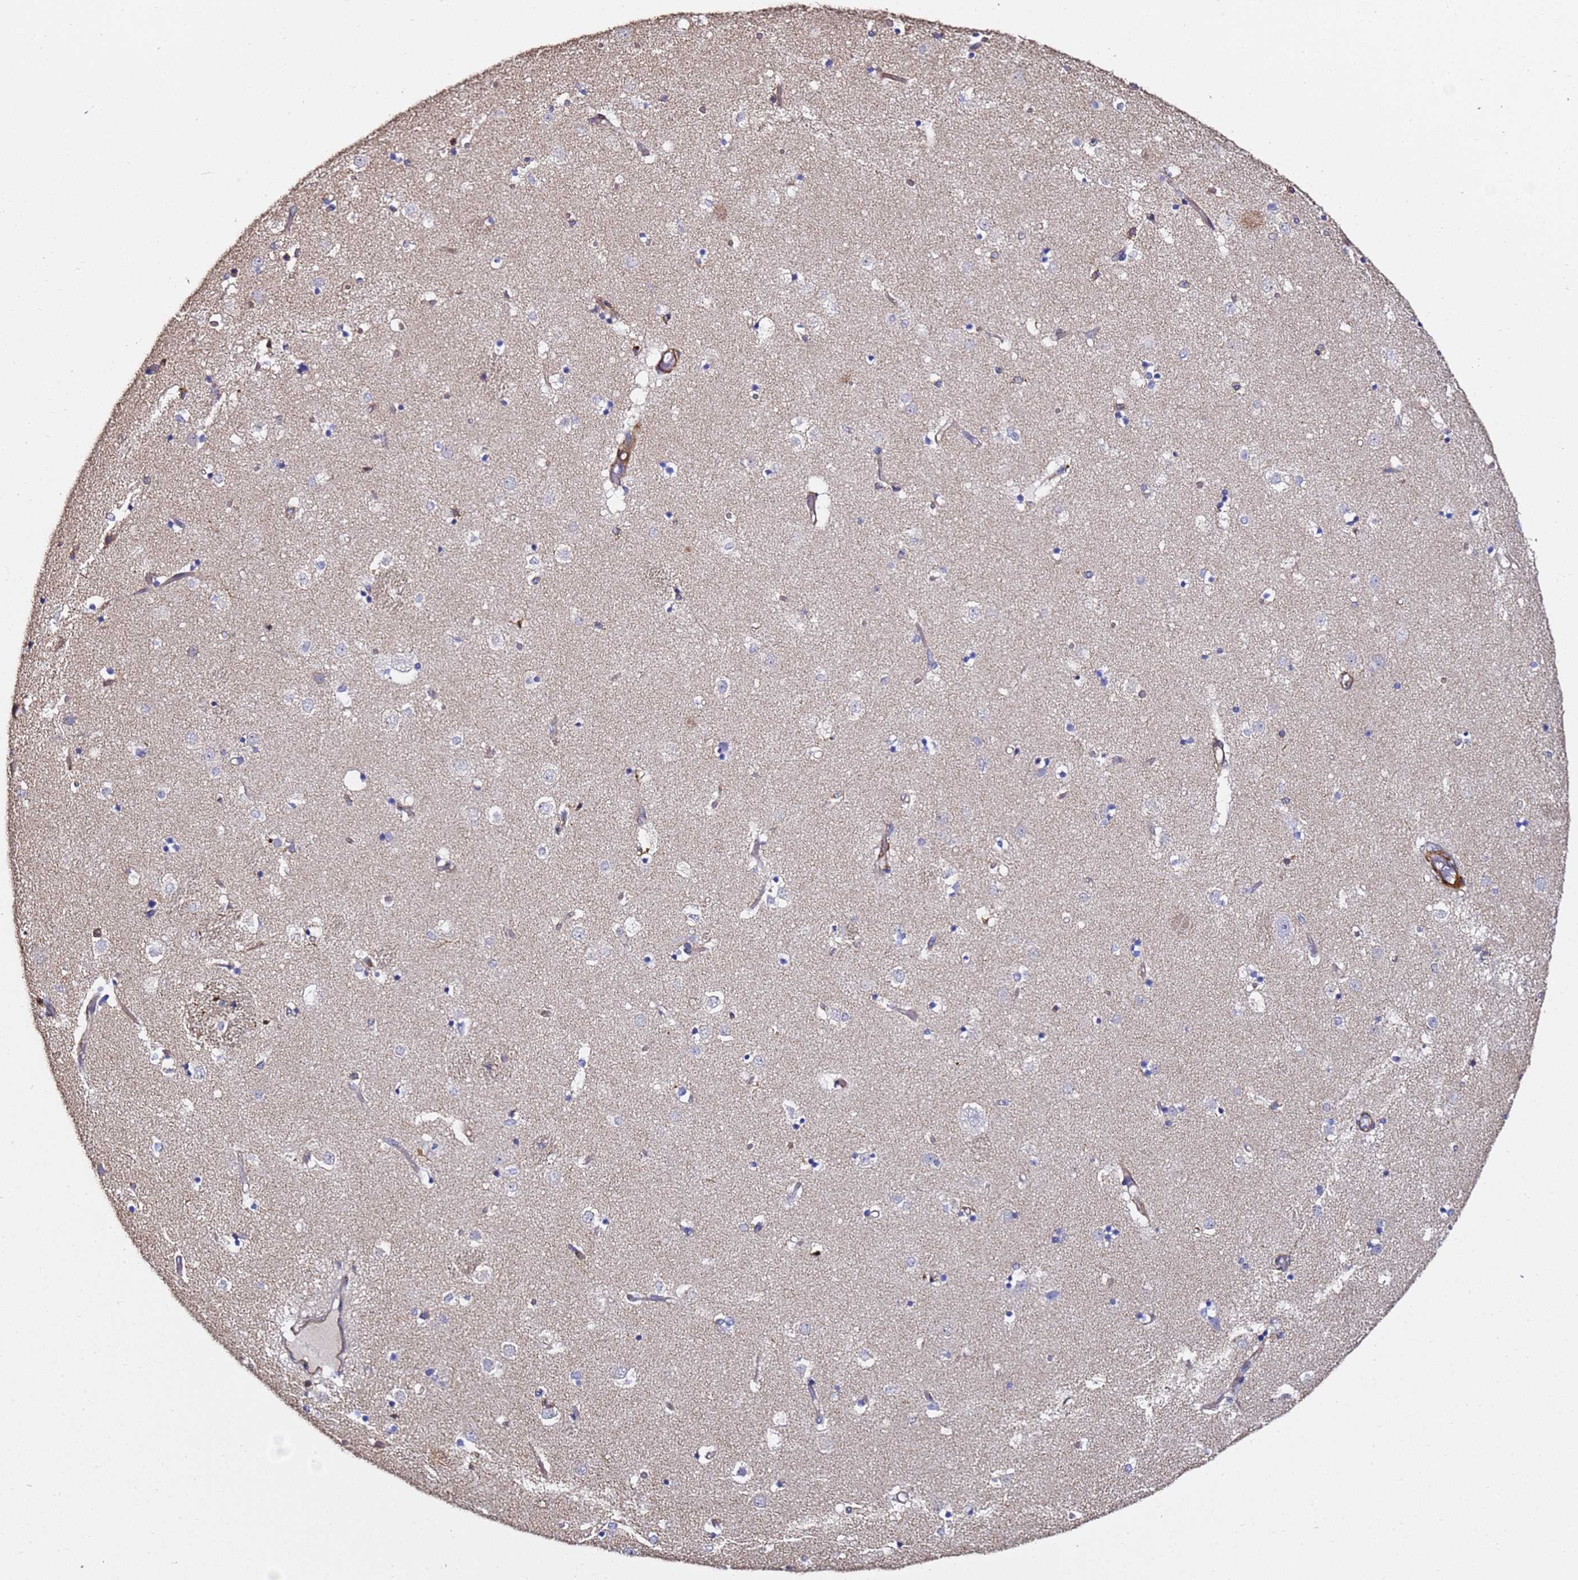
{"staining": {"intensity": "negative", "quantity": "none", "location": "none"}, "tissue": "caudate", "cell_type": "Glial cells", "image_type": "normal", "snomed": [{"axis": "morphology", "description": "Normal tissue, NOS"}, {"axis": "topography", "description": "Lateral ventricle wall"}], "caption": "This histopathology image is of normal caudate stained with immunohistochemistry (IHC) to label a protein in brown with the nuclei are counter-stained blue. There is no positivity in glial cells.", "gene": "ZFP36L2", "patient": {"sex": "female", "age": 52}}